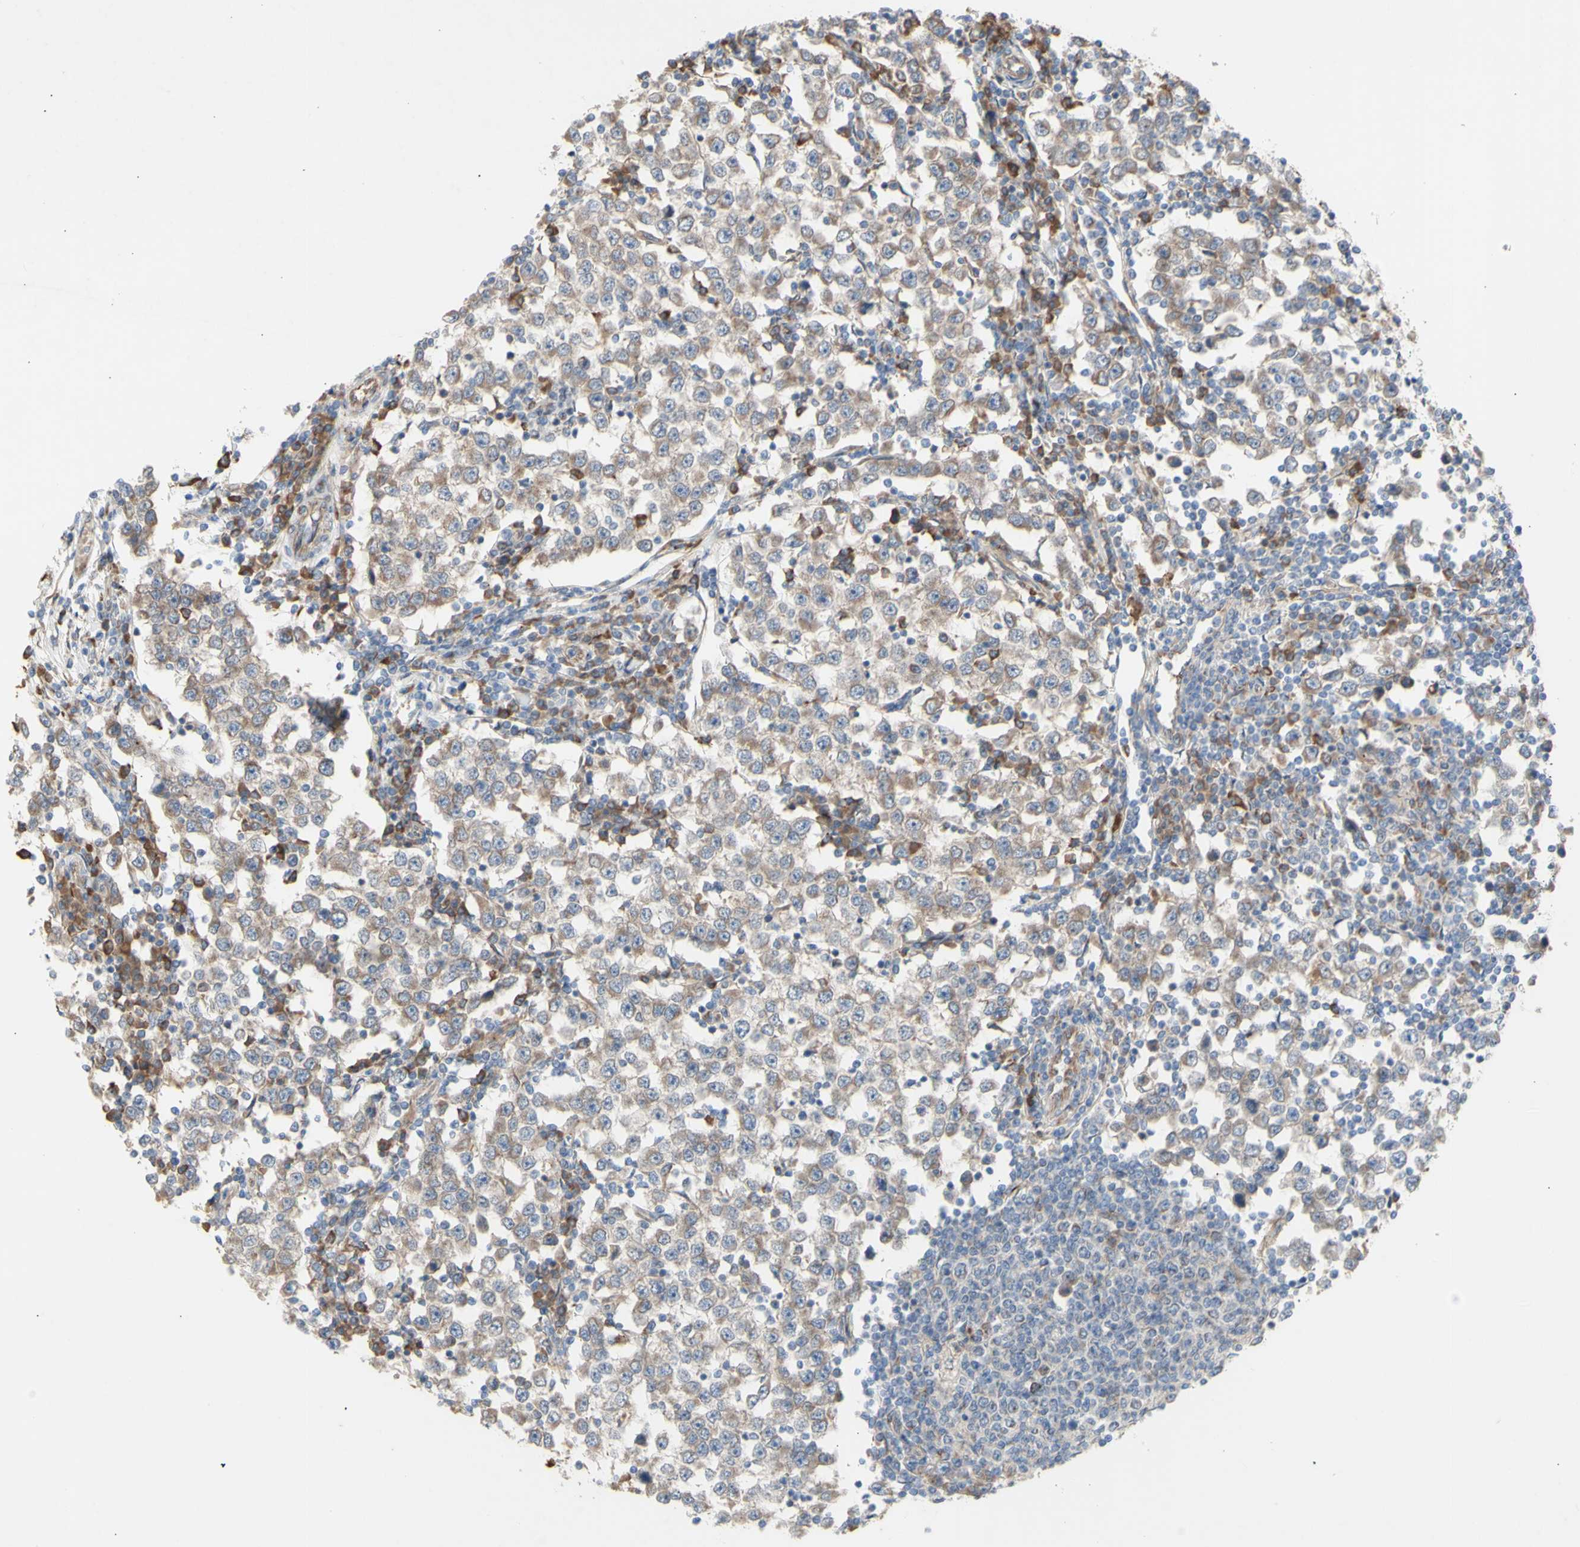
{"staining": {"intensity": "weak", "quantity": ">75%", "location": "cytoplasmic/membranous"}, "tissue": "testis cancer", "cell_type": "Tumor cells", "image_type": "cancer", "snomed": [{"axis": "morphology", "description": "Seminoma, NOS"}, {"axis": "topography", "description": "Testis"}], "caption": "Testis cancer (seminoma) stained with immunohistochemistry demonstrates weak cytoplasmic/membranous expression in approximately >75% of tumor cells.", "gene": "KLC1", "patient": {"sex": "male", "age": 65}}